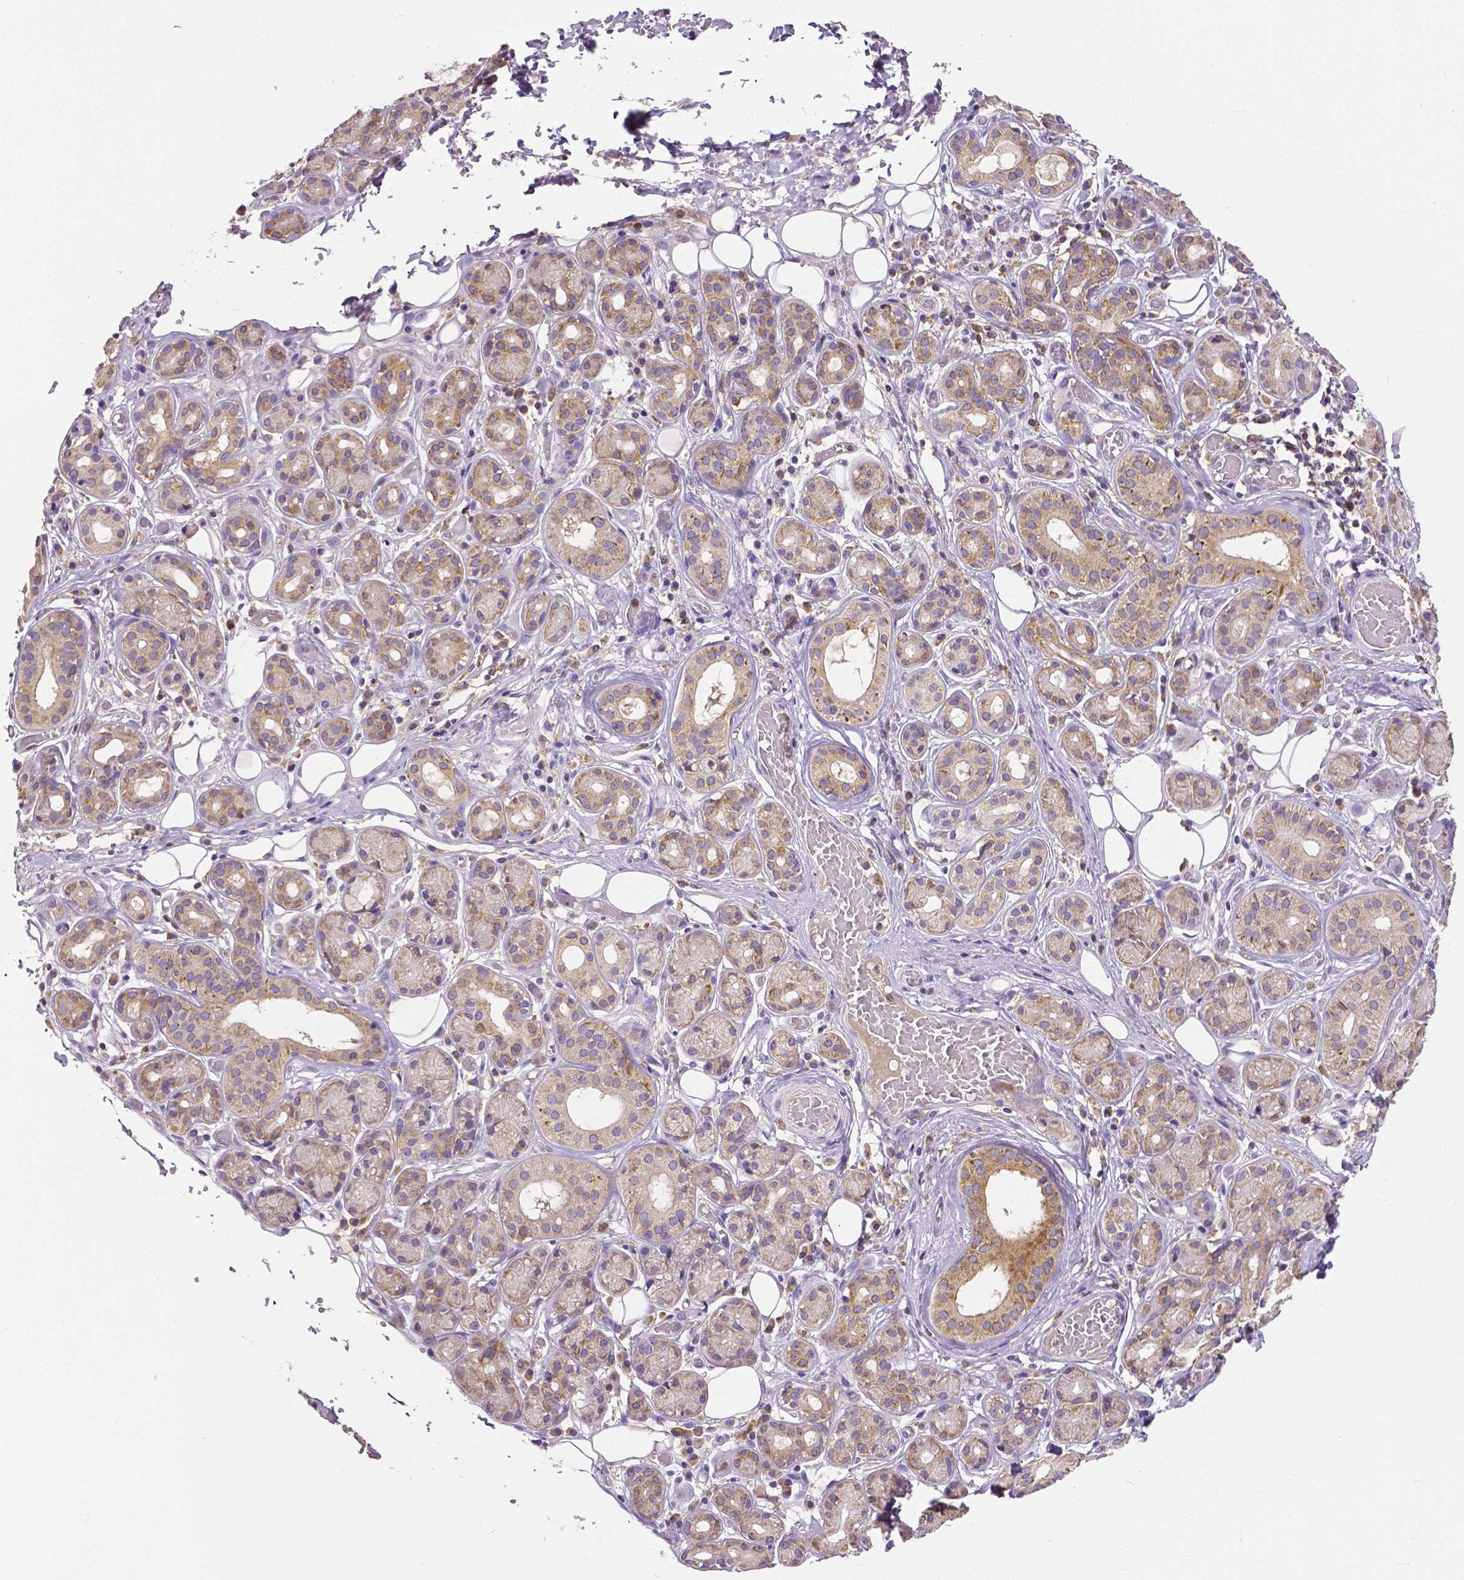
{"staining": {"intensity": "moderate", "quantity": "25%-75%", "location": "cytoplasmic/membranous"}, "tissue": "salivary gland", "cell_type": "Glandular cells", "image_type": "normal", "snomed": [{"axis": "morphology", "description": "Normal tissue, NOS"}, {"axis": "topography", "description": "Salivary gland"}, {"axis": "topography", "description": "Peripheral nerve tissue"}], "caption": "This image shows IHC staining of unremarkable human salivary gland, with medium moderate cytoplasmic/membranous expression in about 25%-75% of glandular cells.", "gene": "DICER1", "patient": {"sex": "male", "age": 71}}